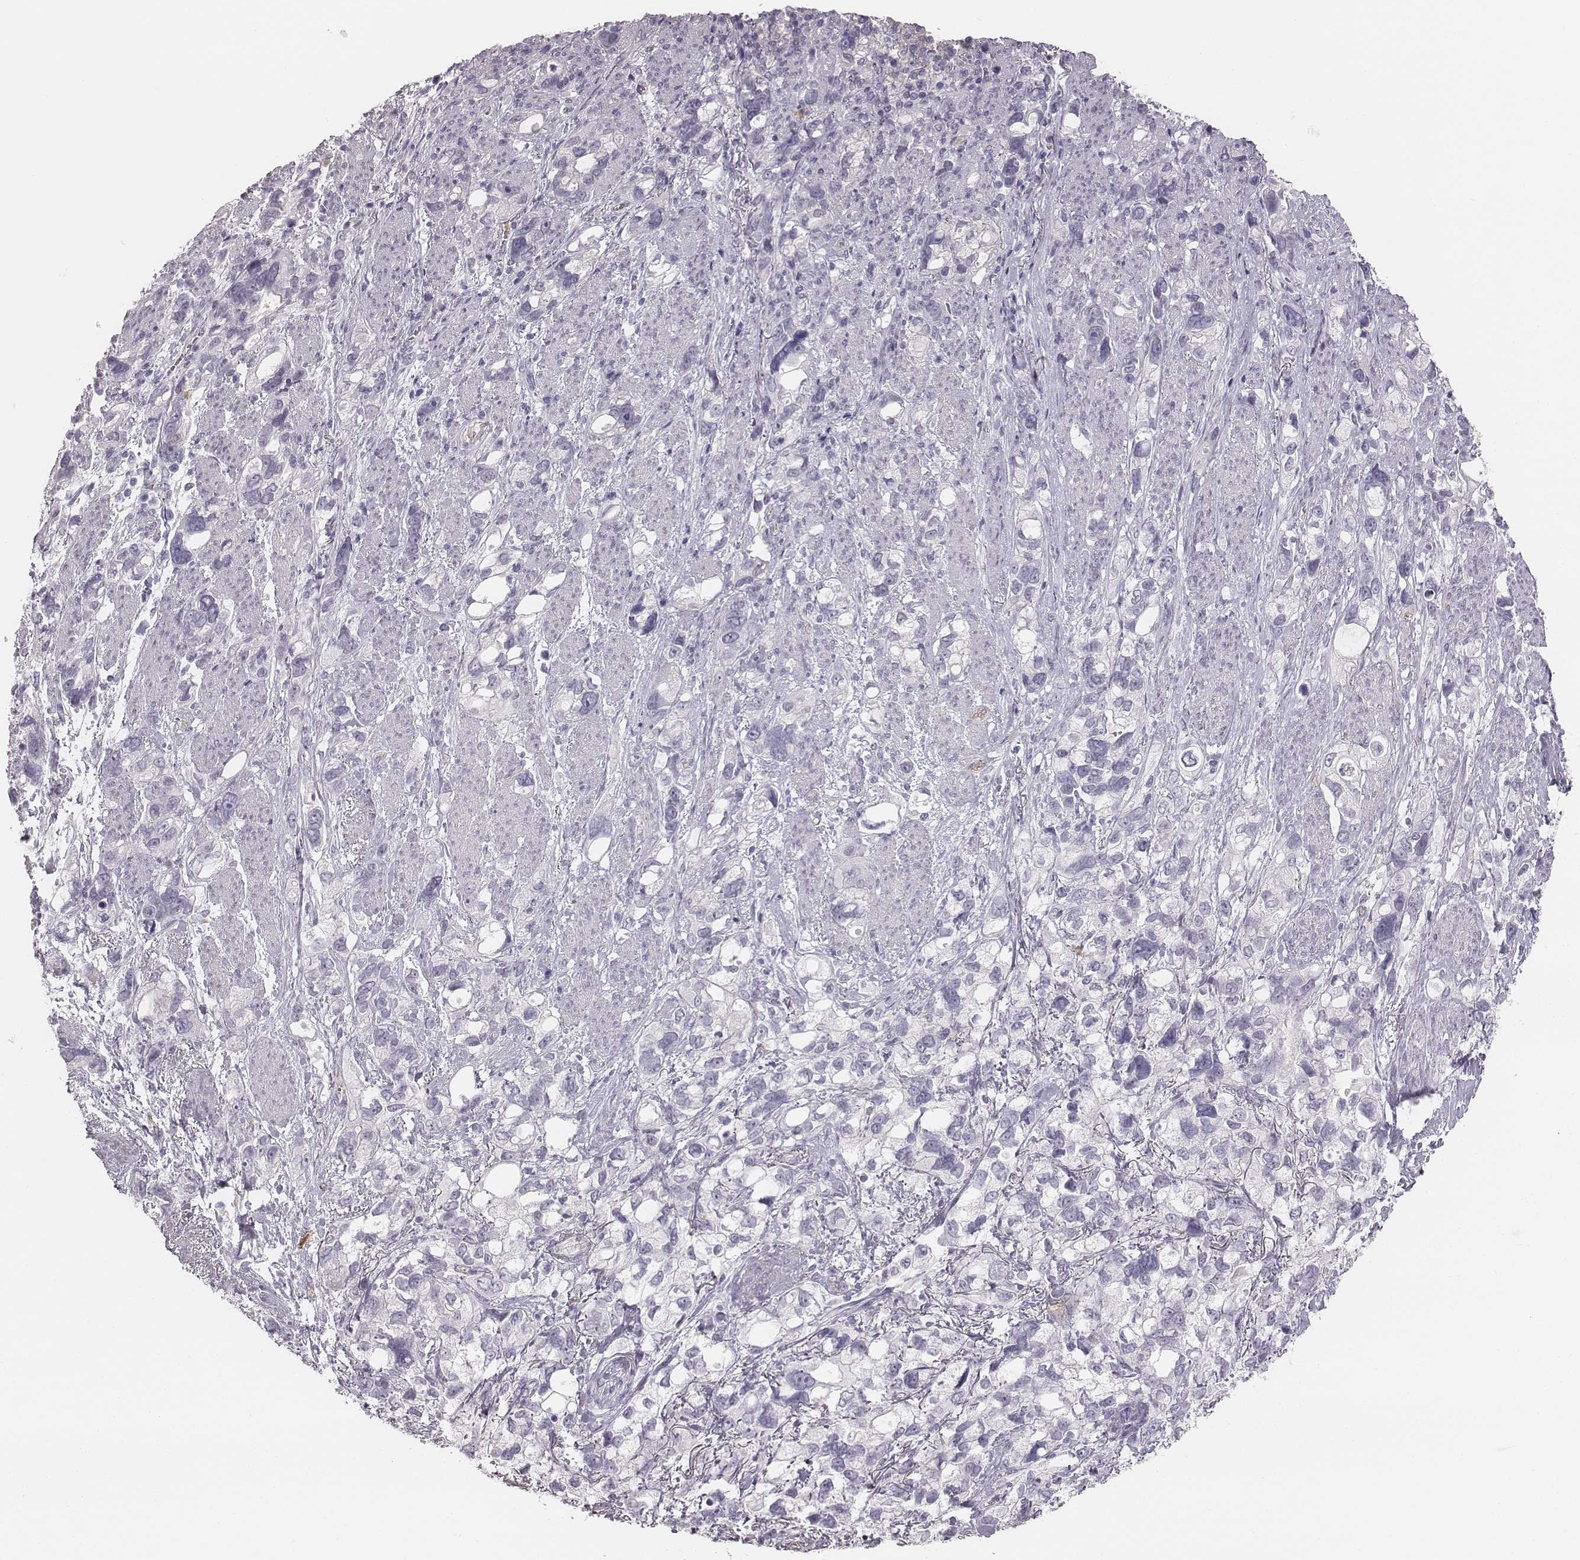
{"staining": {"intensity": "negative", "quantity": "none", "location": "none"}, "tissue": "stomach cancer", "cell_type": "Tumor cells", "image_type": "cancer", "snomed": [{"axis": "morphology", "description": "Adenocarcinoma, NOS"}, {"axis": "topography", "description": "Stomach, upper"}], "caption": "This photomicrograph is of stomach cancer stained with immunohistochemistry (IHC) to label a protein in brown with the nuclei are counter-stained blue. There is no staining in tumor cells. The staining was performed using DAB (3,3'-diaminobenzidine) to visualize the protein expression in brown, while the nuclei were stained in blue with hematoxylin (Magnification: 20x).", "gene": "KCNJ12", "patient": {"sex": "female", "age": 81}}